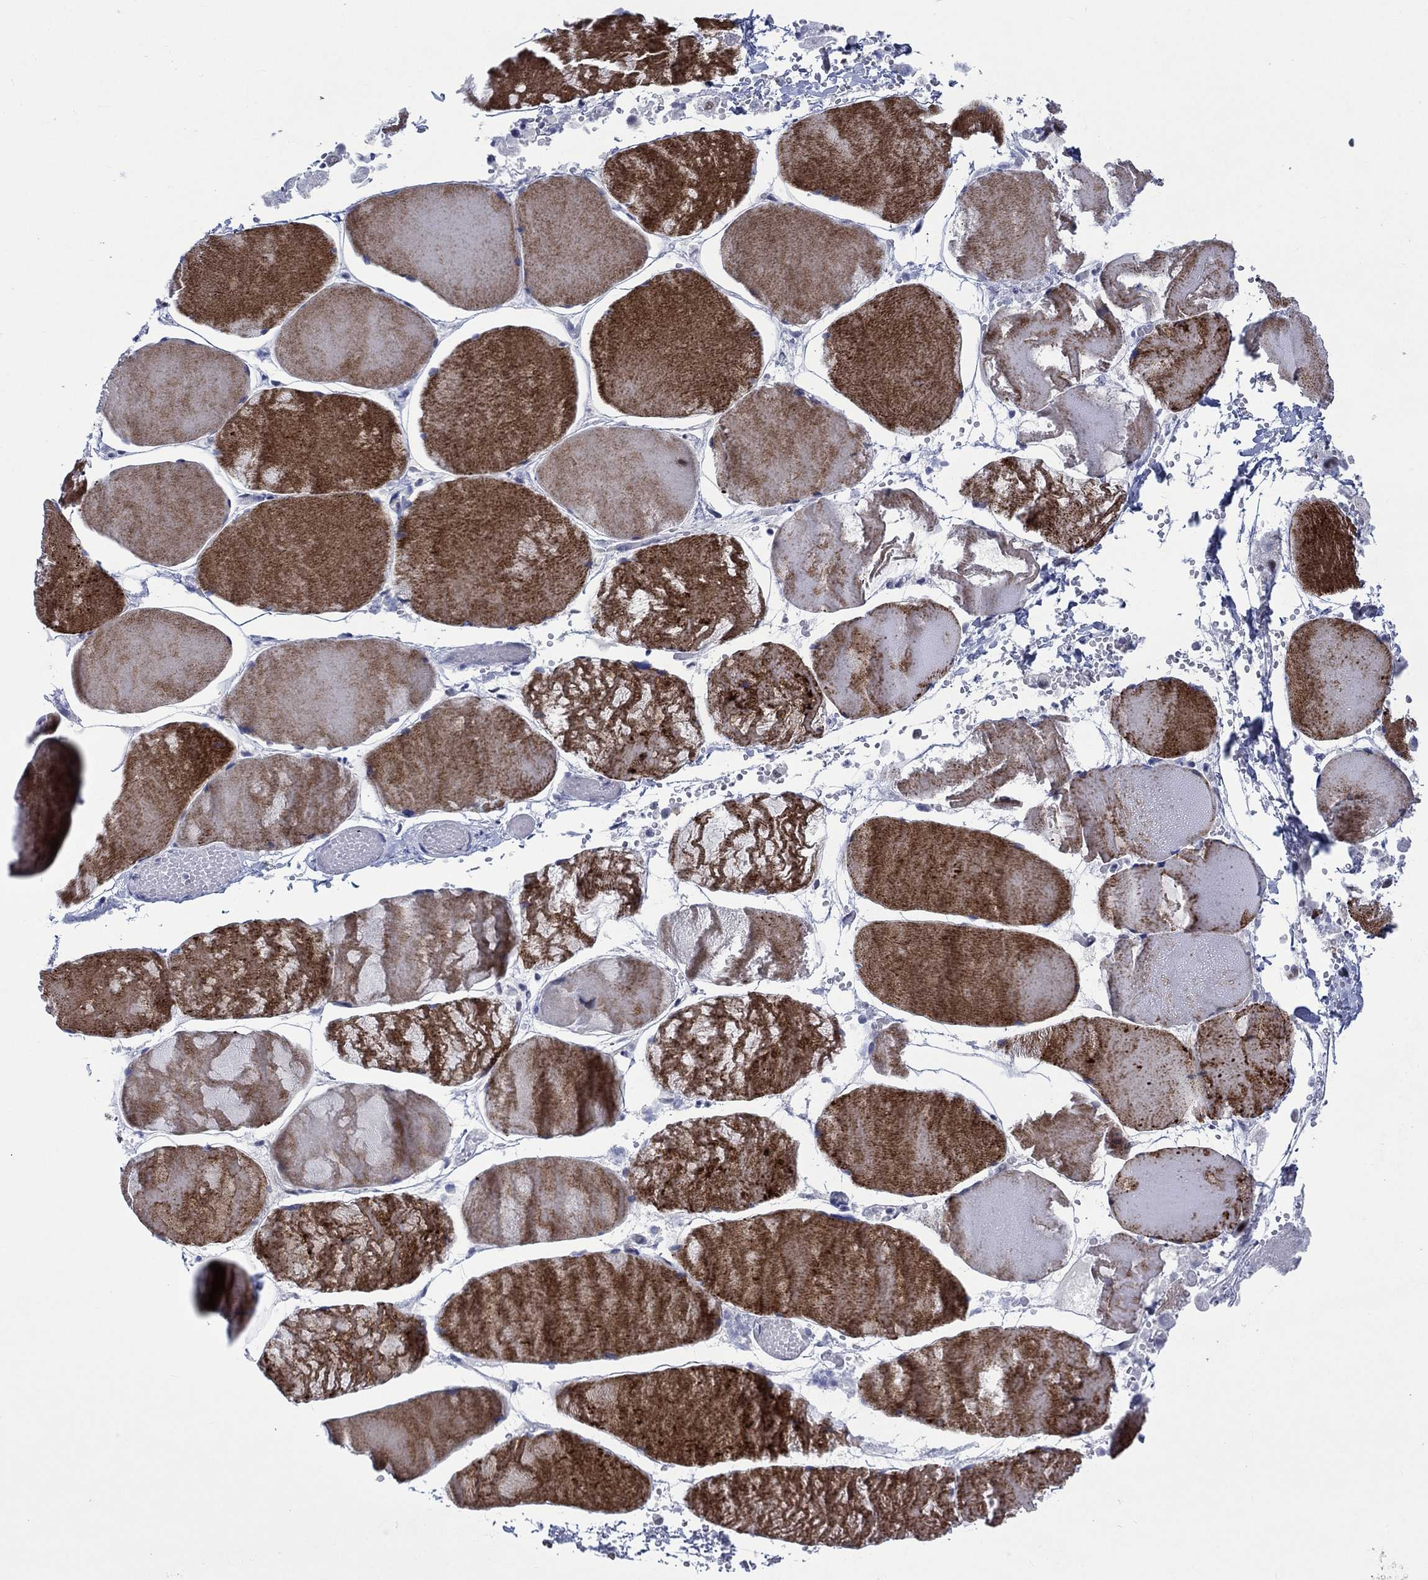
{"staining": {"intensity": "strong", "quantity": "25%-75%", "location": "cytoplasmic/membranous"}, "tissue": "skeletal muscle", "cell_type": "Myocytes", "image_type": "normal", "snomed": [{"axis": "morphology", "description": "Normal tissue, NOS"}, {"axis": "morphology", "description": "Malignant melanoma, Metastatic site"}, {"axis": "topography", "description": "Skeletal muscle"}], "caption": "About 25%-75% of myocytes in normal skeletal muscle display strong cytoplasmic/membranous protein positivity as visualized by brown immunohistochemical staining.", "gene": "NEU3", "patient": {"sex": "male", "age": 50}}